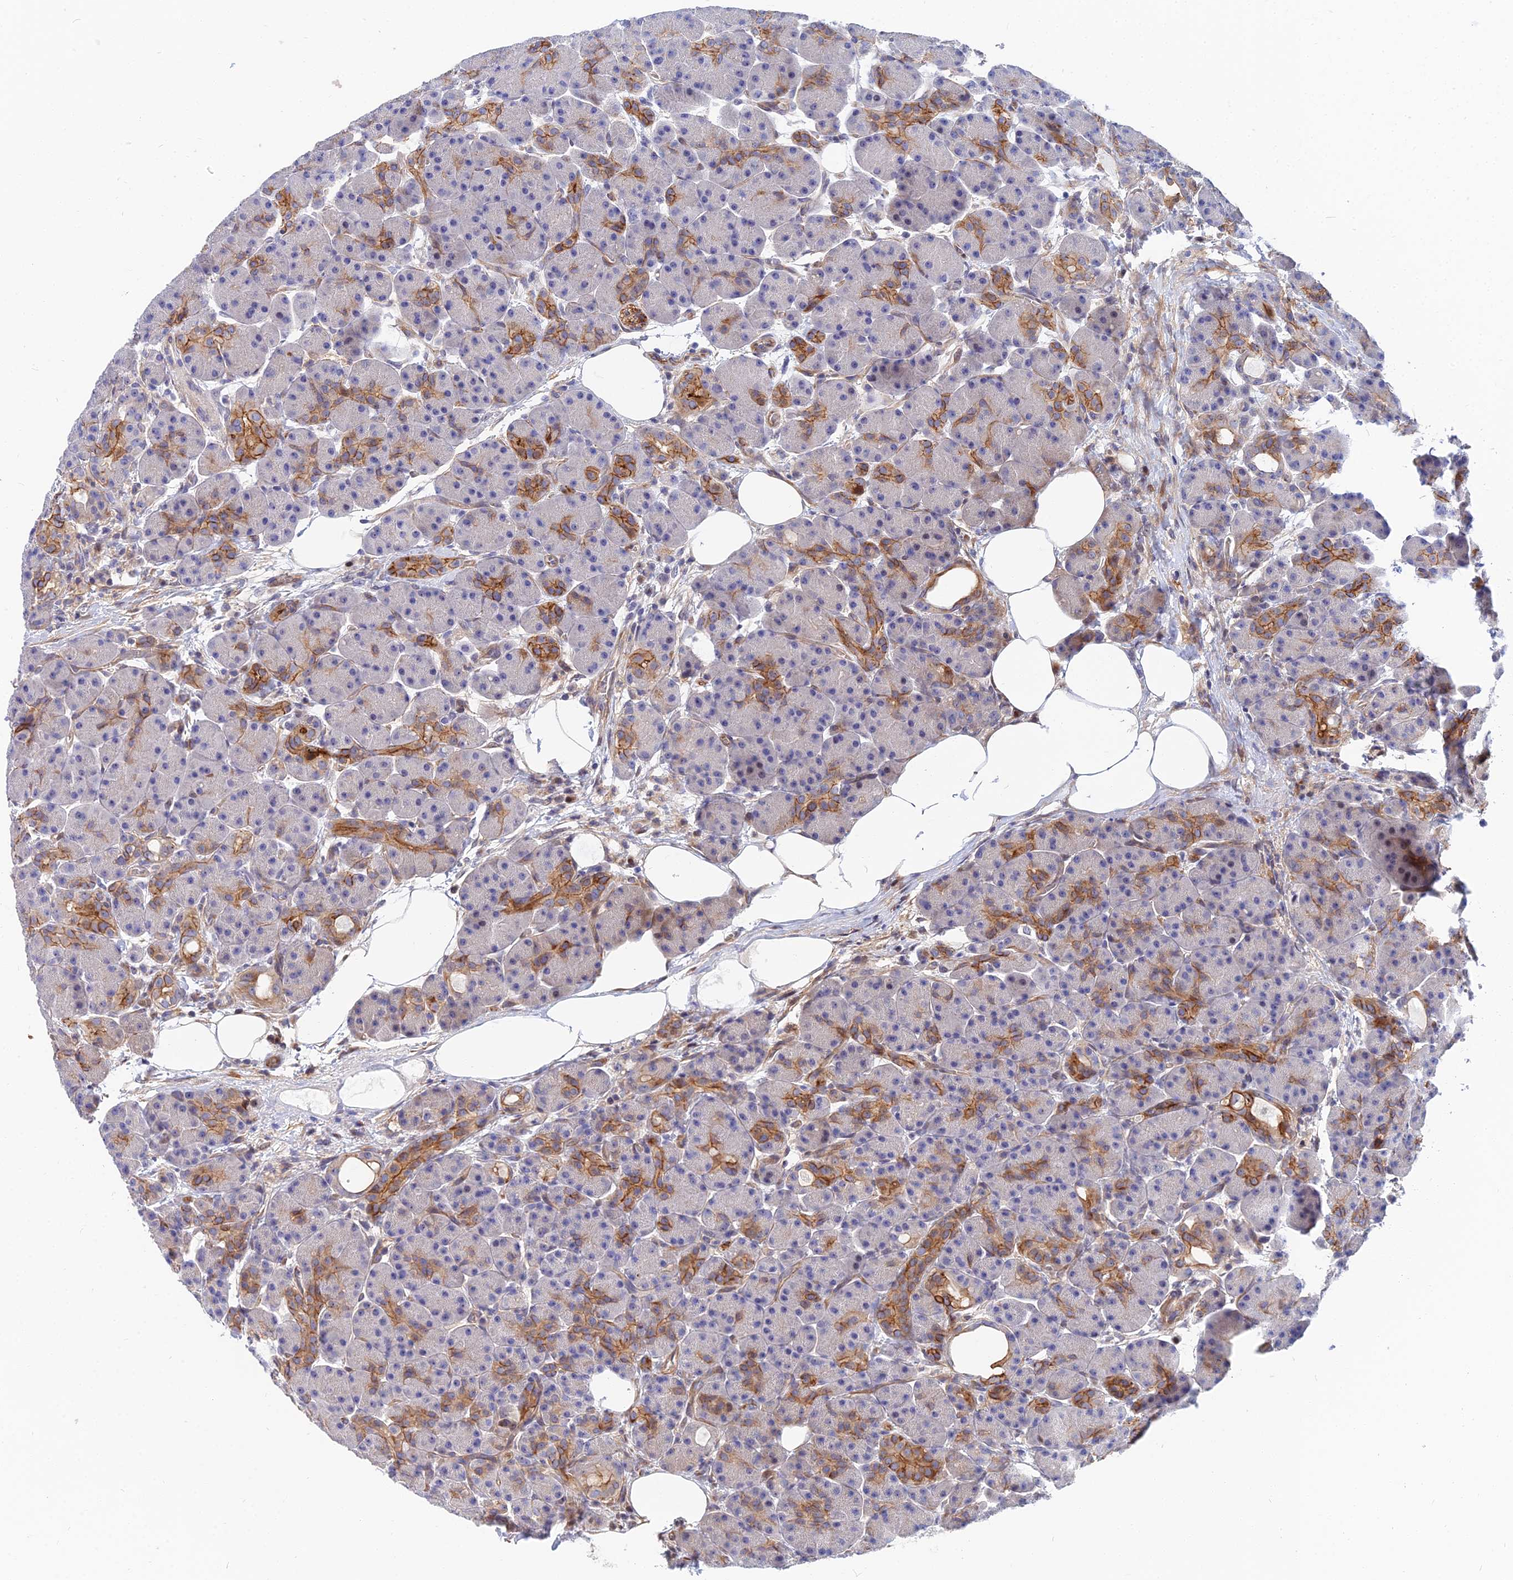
{"staining": {"intensity": "moderate", "quantity": "25%-75%", "location": "cytoplasmic/membranous"}, "tissue": "pancreas", "cell_type": "Exocrine glandular cells", "image_type": "normal", "snomed": [{"axis": "morphology", "description": "Normal tissue, NOS"}, {"axis": "topography", "description": "Pancreas"}], "caption": "Exocrine glandular cells reveal medium levels of moderate cytoplasmic/membranous staining in approximately 25%-75% of cells in unremarkable human pancreas. (IHC, brightfield microscopy, high magnification).", "gene": "TRIM43B", "patient": {"sex": "male", "age": 63}}